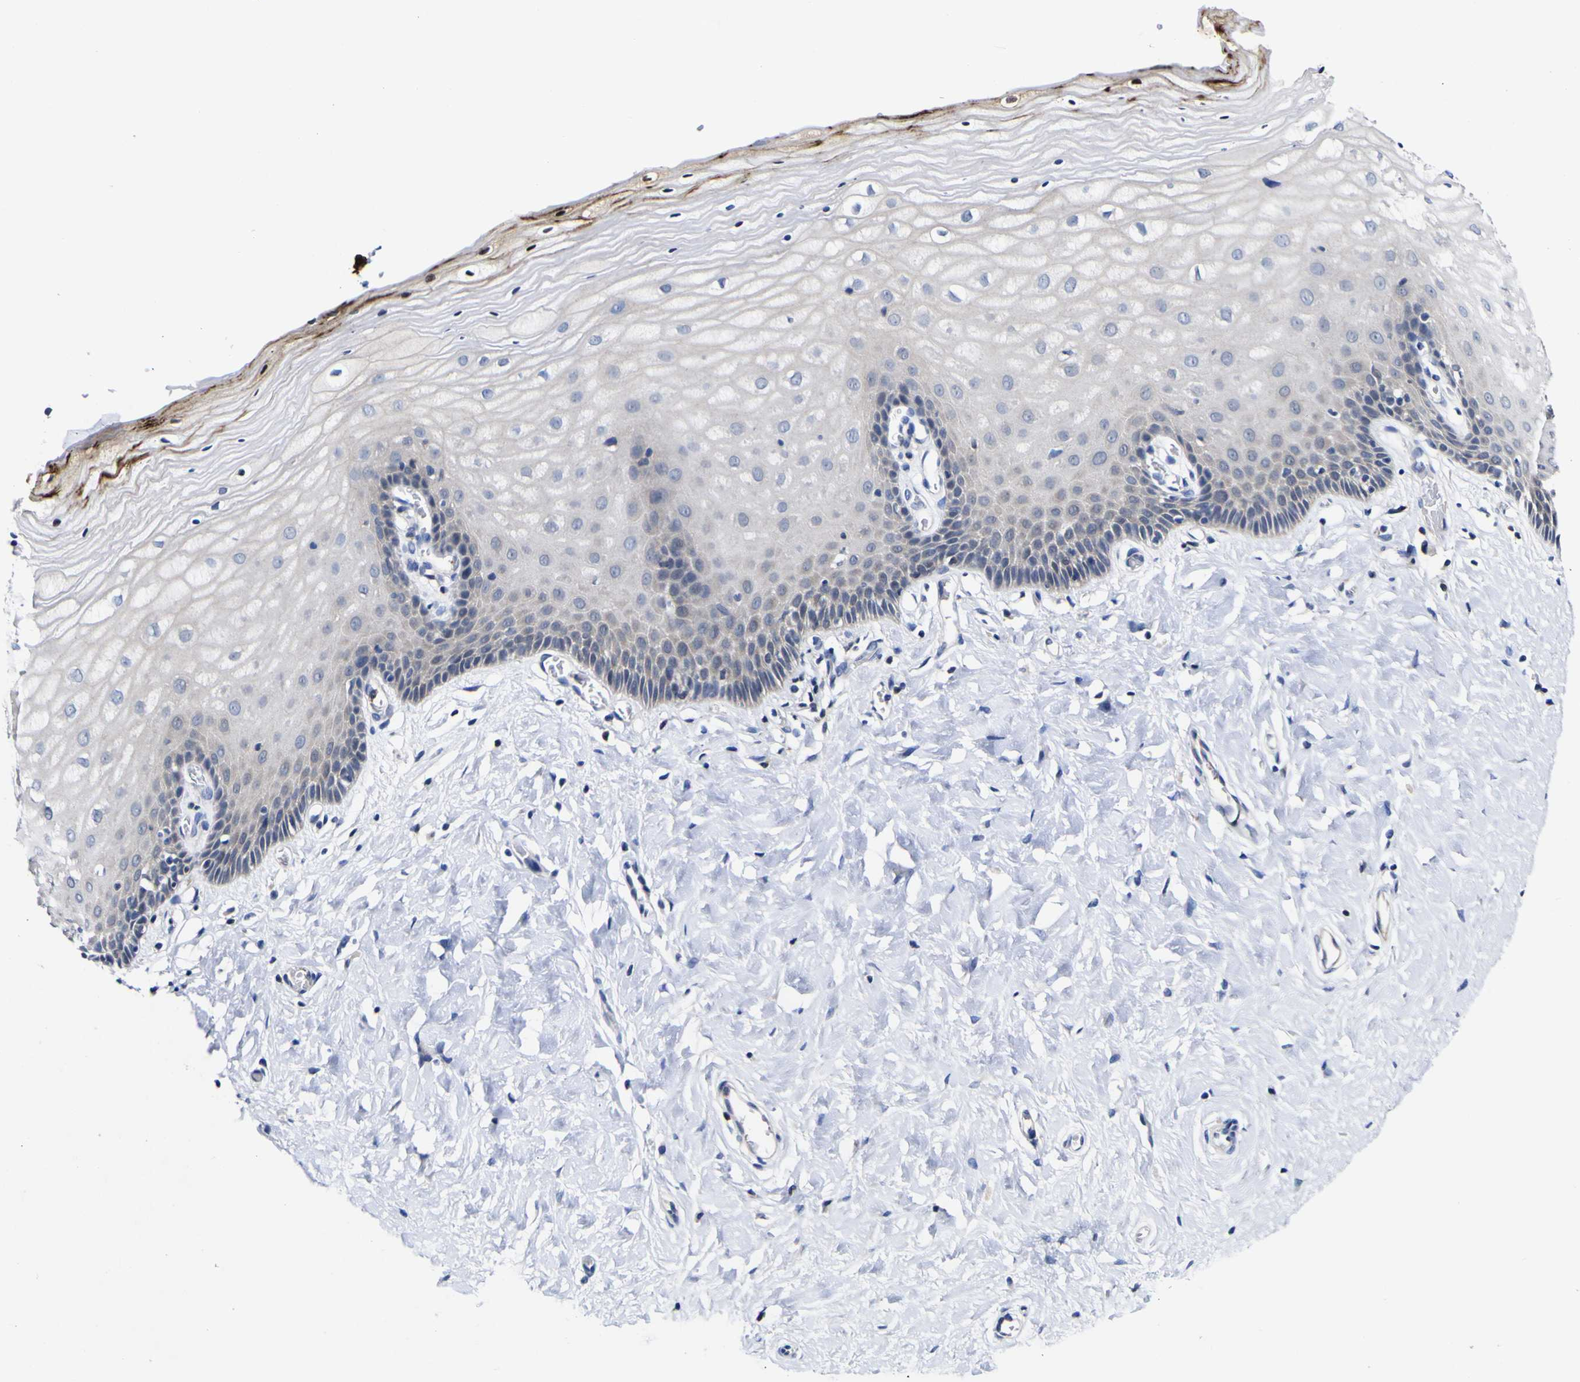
{"staining": {"intensity": "moderate", "quantity": ">75%", "location": "cytoplasmic/membranous"}, "tissue": "cervix", "cell_type": "Glandular cells", "image_type": "normal", "snomed": [{"axis": "morphology", "description": "Normal tissue, NOS"}, {"axis": "topography", "description": "Cervix"}], "caption": "Benign cervix displays moderate cytoplasmic/membranous positivity in approximately >75% of glandular cells, visualized by immunohistochemistry. The protein of interest is stained brown, and the nuclei are stained in blue (DAB (3,3'-diaminobenzidine) IHC with brightfield microscopy, high magnification).", "gene": "CASP6", "patient": {"sex": "female", "age": 55}}